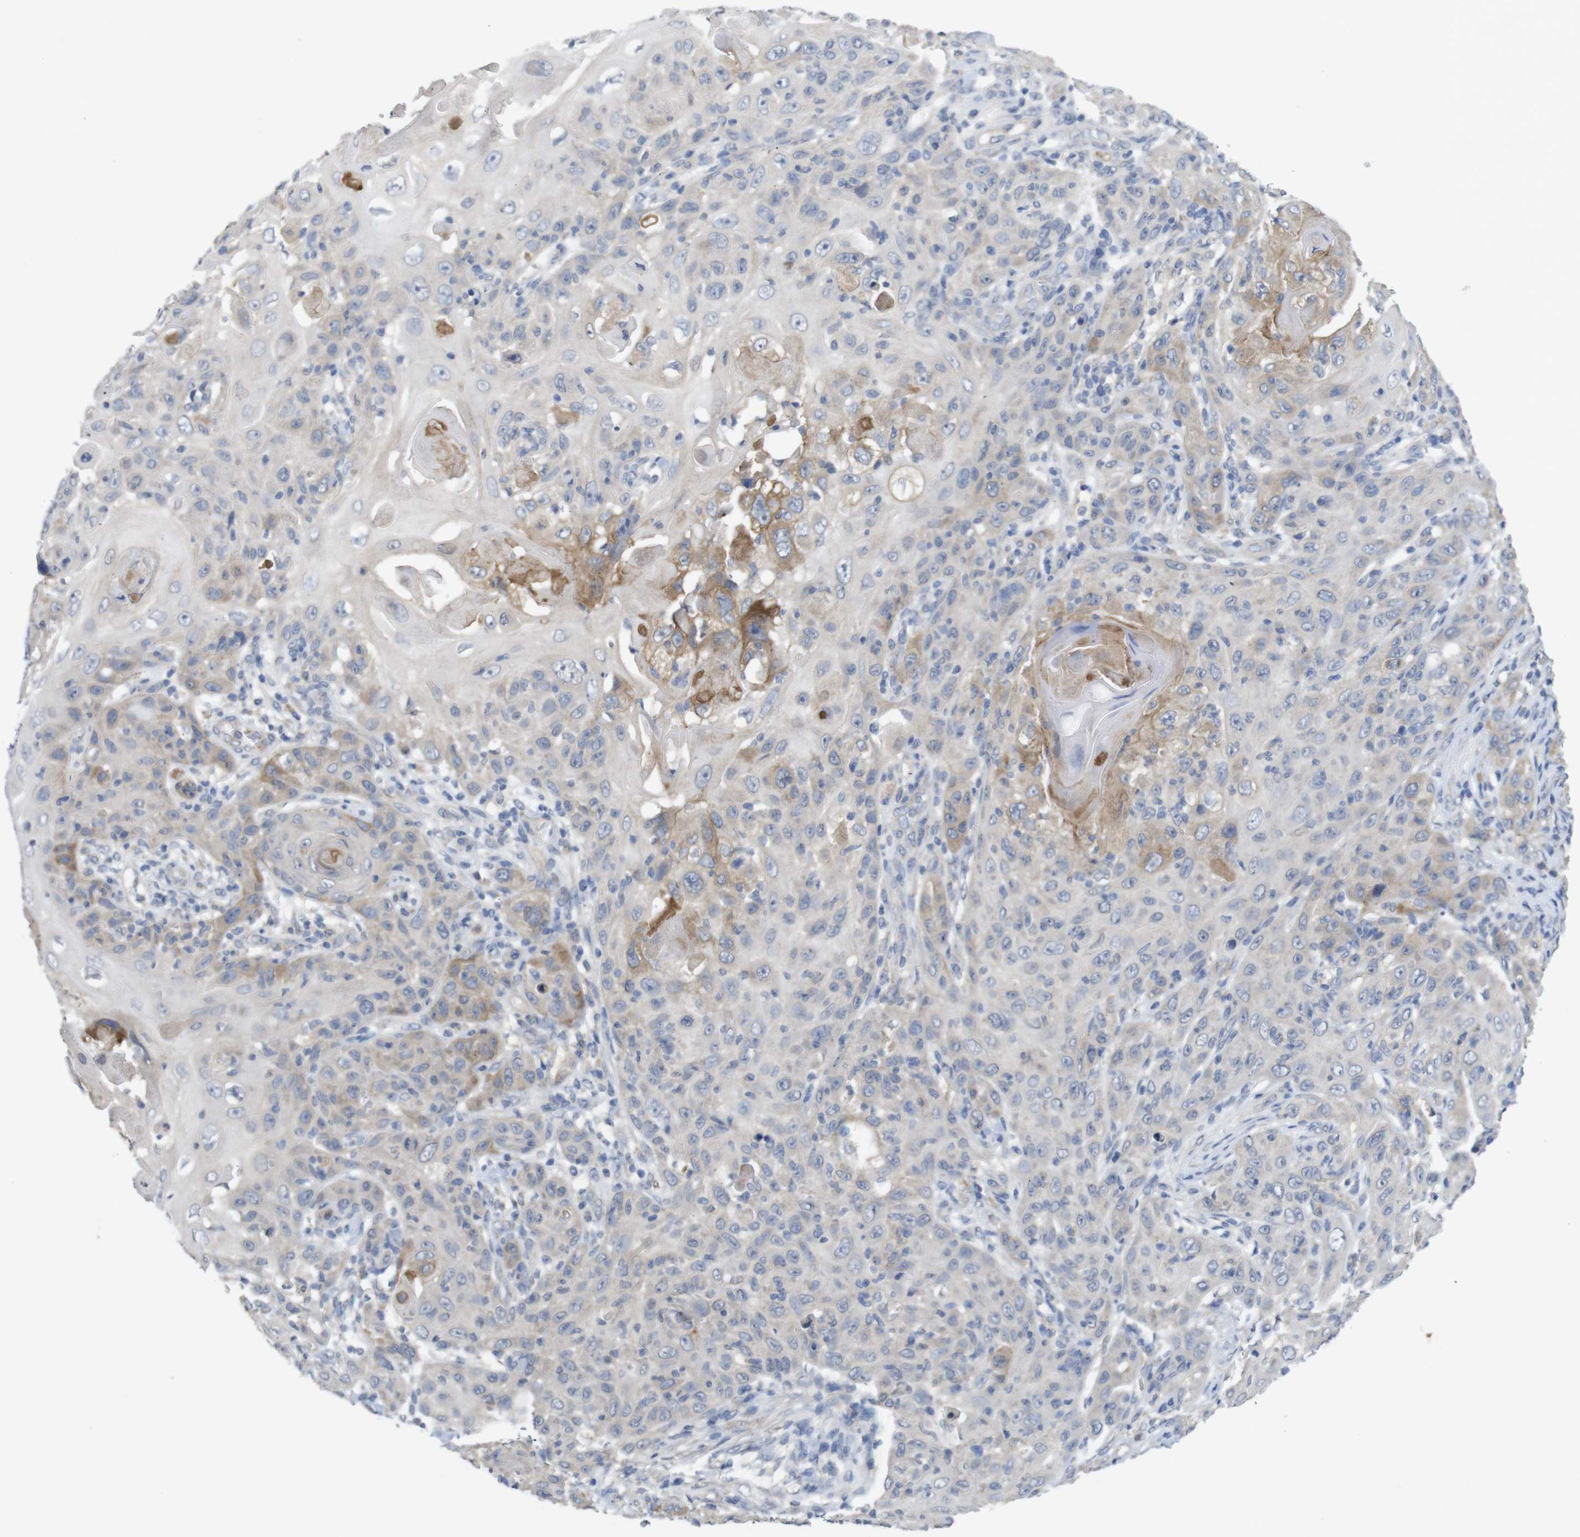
{"staining": {"intensity": "moderate", "quantity": "<25%", "location": "cytoplasmic/membranous"}, "tissue": "skin cancer", "cell_type": "Tumor cells", "image_type": "cancer", "snomed": [{"axis": "morphology", "description": "Squamous cell carcinoma, NOS"}, {"axis": "topography", "description": "Skin"}], "caption": "Squamous cell carcinoma (skin) stained for a protein (brown) displays moderate cytoplasmic/membranous positive positivity in about <25% of tumor cells.", "gene": "BCAR3", "patient": {"sex": "female", "age": 88}}